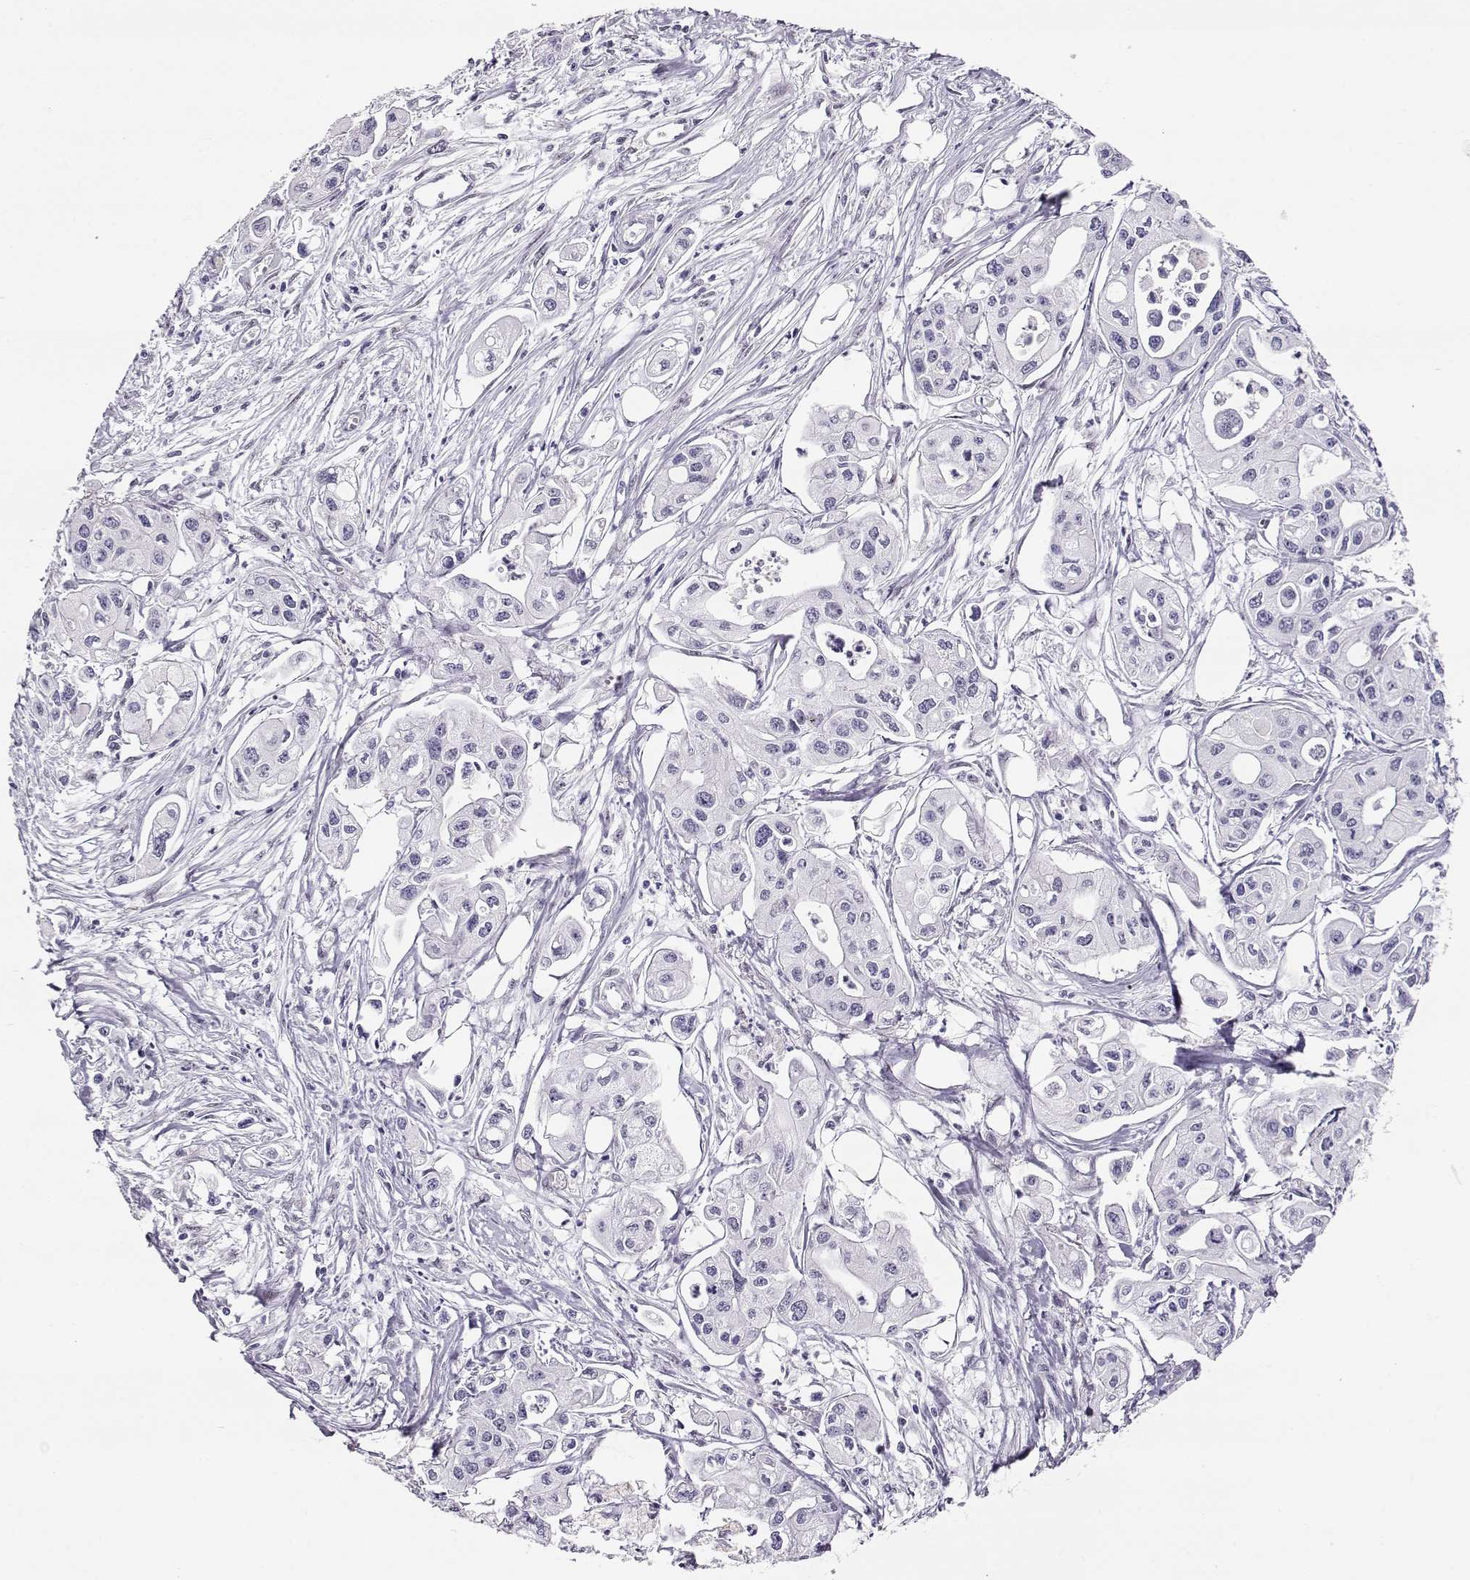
{"staining": {"intensity": "negative", "quantity": "none", "location": "none"}, "tissue": "pancreatic cancer", "cell_type": "Tumor cells", "image_type": "cancer", "snomed": [{"axis": "morphology", "description": "Adenocarcinoma, NOS"}, {"axis": "topography", "description": "Pancreas"}], "caption": "IHC photomicrograph of human pancreatic adenocarcinoma stained for a protein (brown), which shows no staining in tumor cells.", "gene": "POLI", "patient": {"sex": "male", "age": 70}}